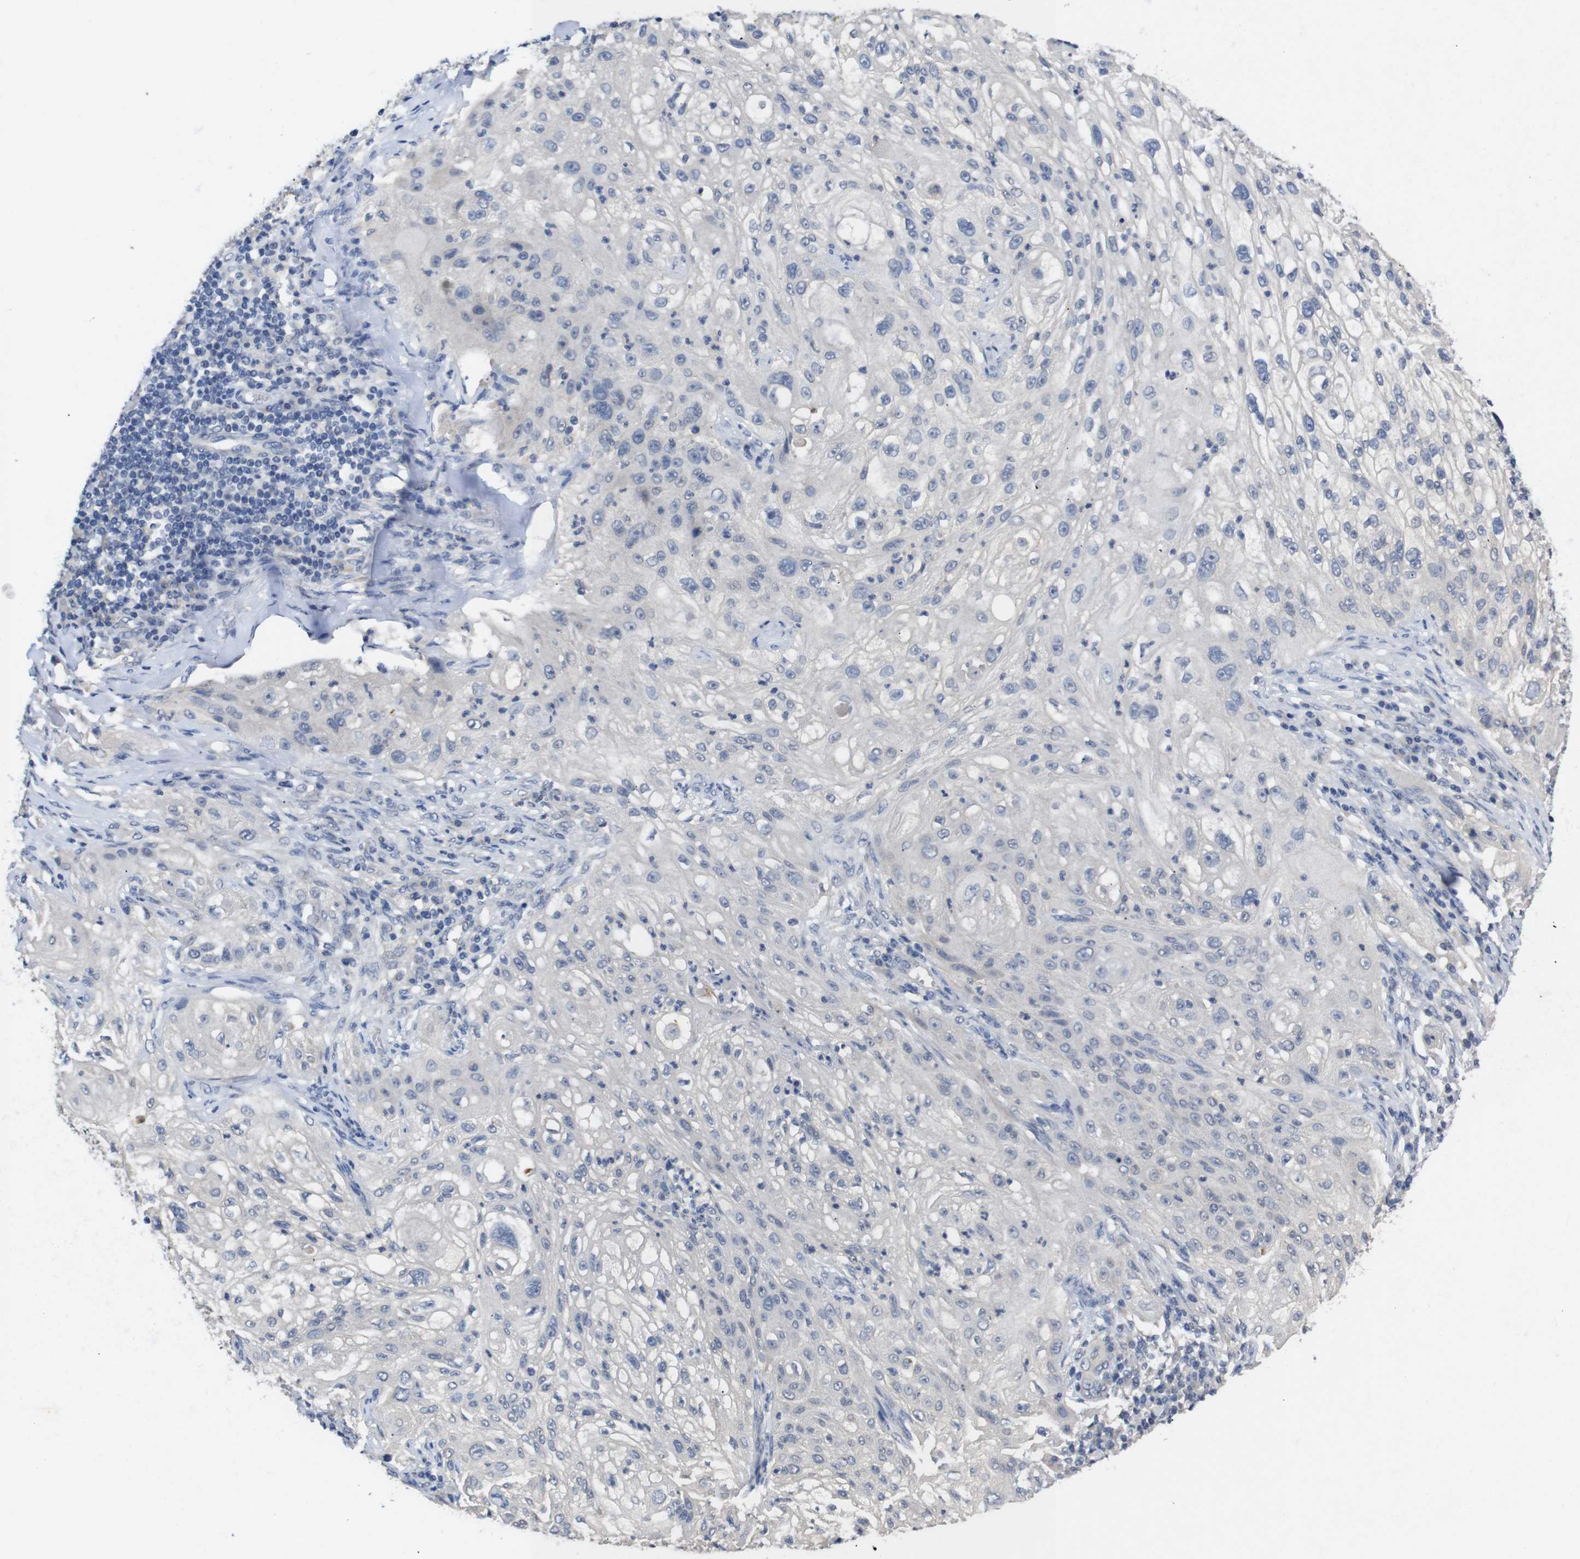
{"staining": {"intensity": "negative", "quantity": "none", "location": "none"}, "tissue": "lung cancer", "cell_type": "Tumor cells", "image_type": "cancer", "snomed": [{"axis": "morphology", "description": "Inflammation, NOS"}, {"axis": "morphology", "description": "Squamous cell carcinoma, NOS"}, {"axis": "topography", "description": "Lymph node"}, {"axis": "topography", "description": "Soft tissue"}, {"axis": "topography", "description": "Lung"}], "caption": "A micrograph of lung cancer (squamous cell carcinoma) stained for a protein exhibits no brown staining in tumor cells.", "gene": "HNF1A", "patient": {"sex": "male", "age": 66}}